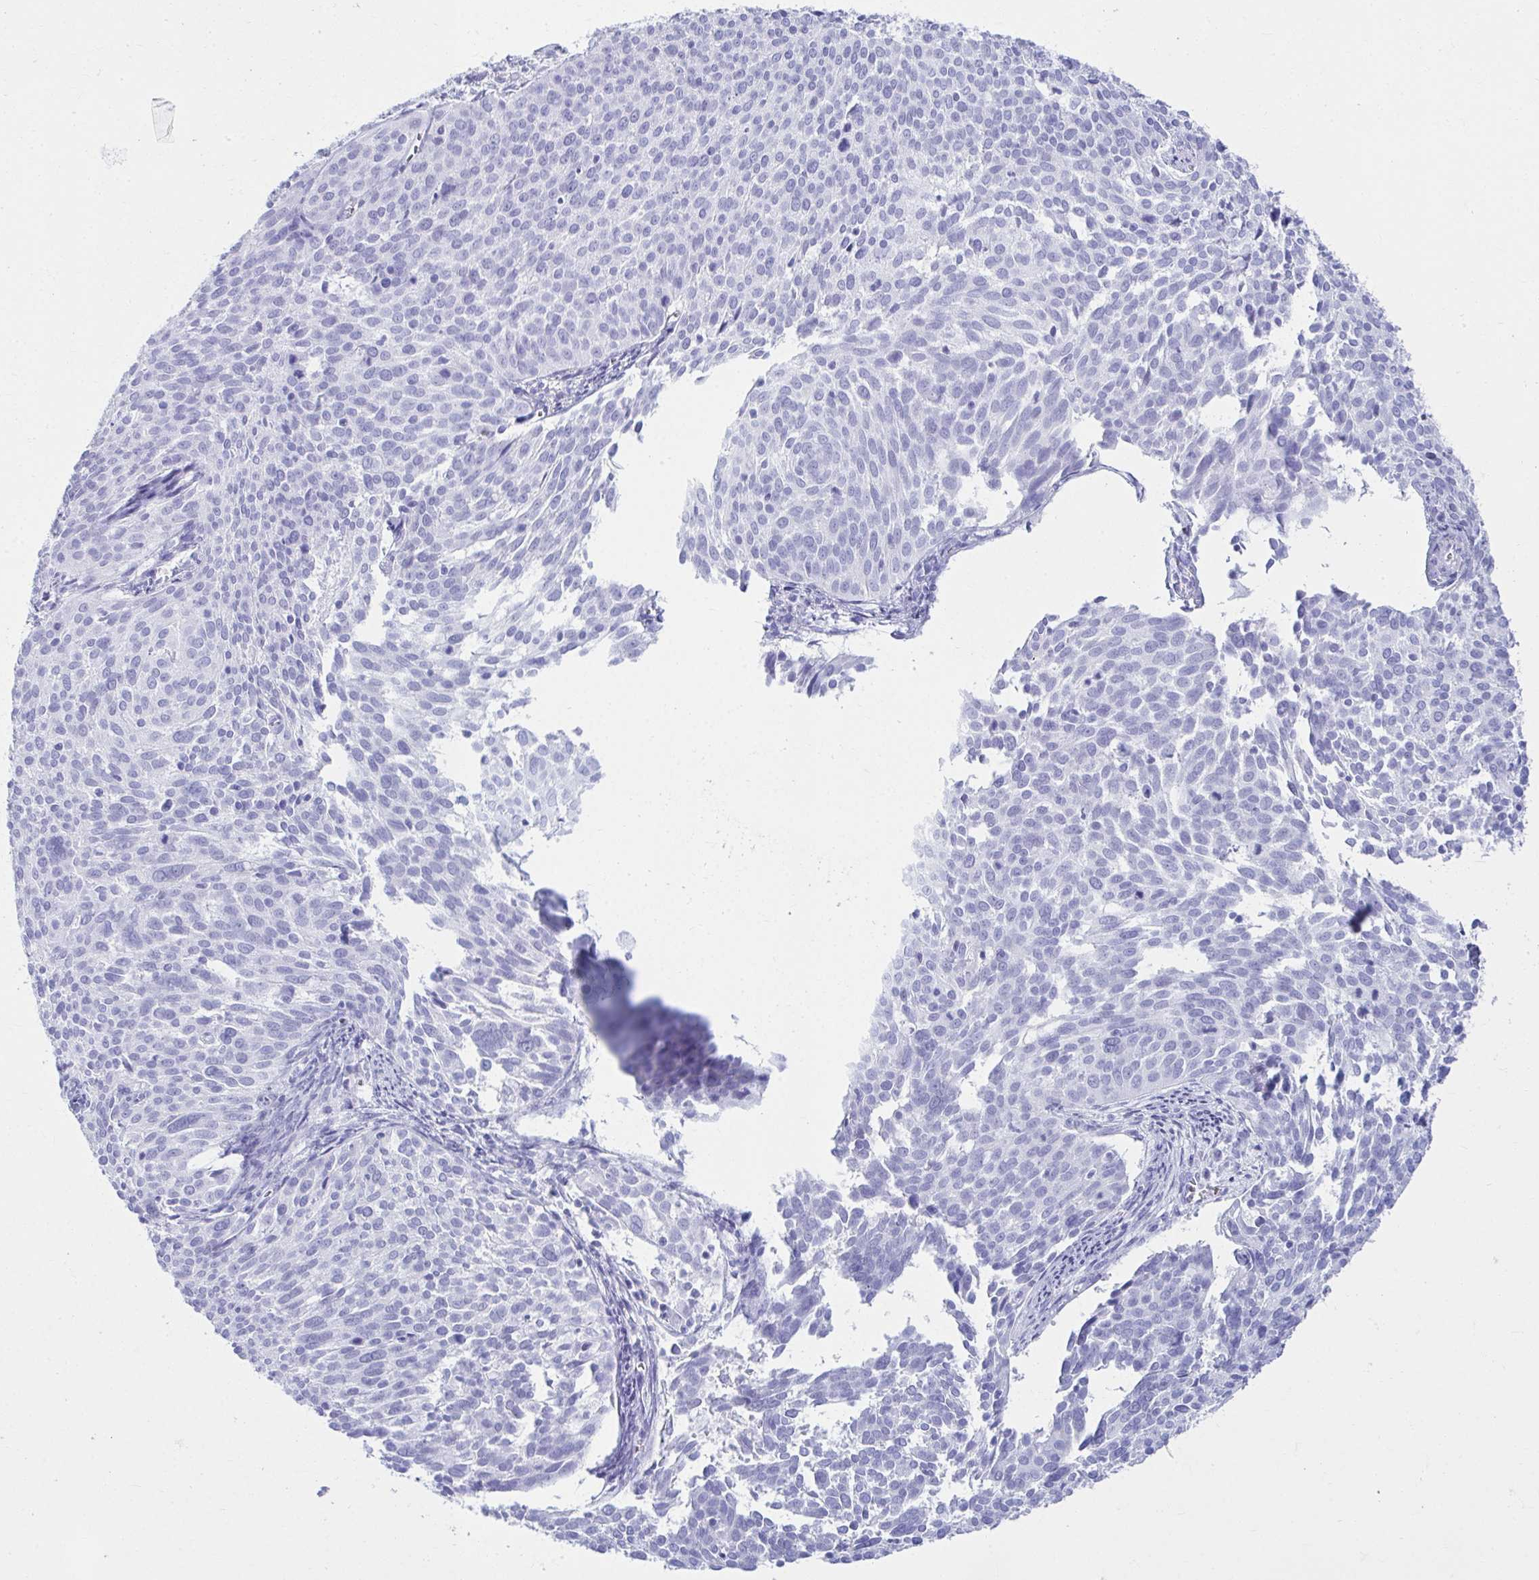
{"staining": {"intensity": "negative", "quantity": "none", "location": "none"}, "tissue": "cervical cancer", "cell_type": "Tumor cells", "image_type": "cancer", "snomed": [{"axis": "morphology", "description": "Squamous cell carcinoma, NOS"}, {"axis": "topography", "description": "Cervix"}], "caption": "Tumor cells are negative for brown protein staining in cervical cancer.", "gene": "ATP4B", "patient": {"sex": "female", "age": 39}}